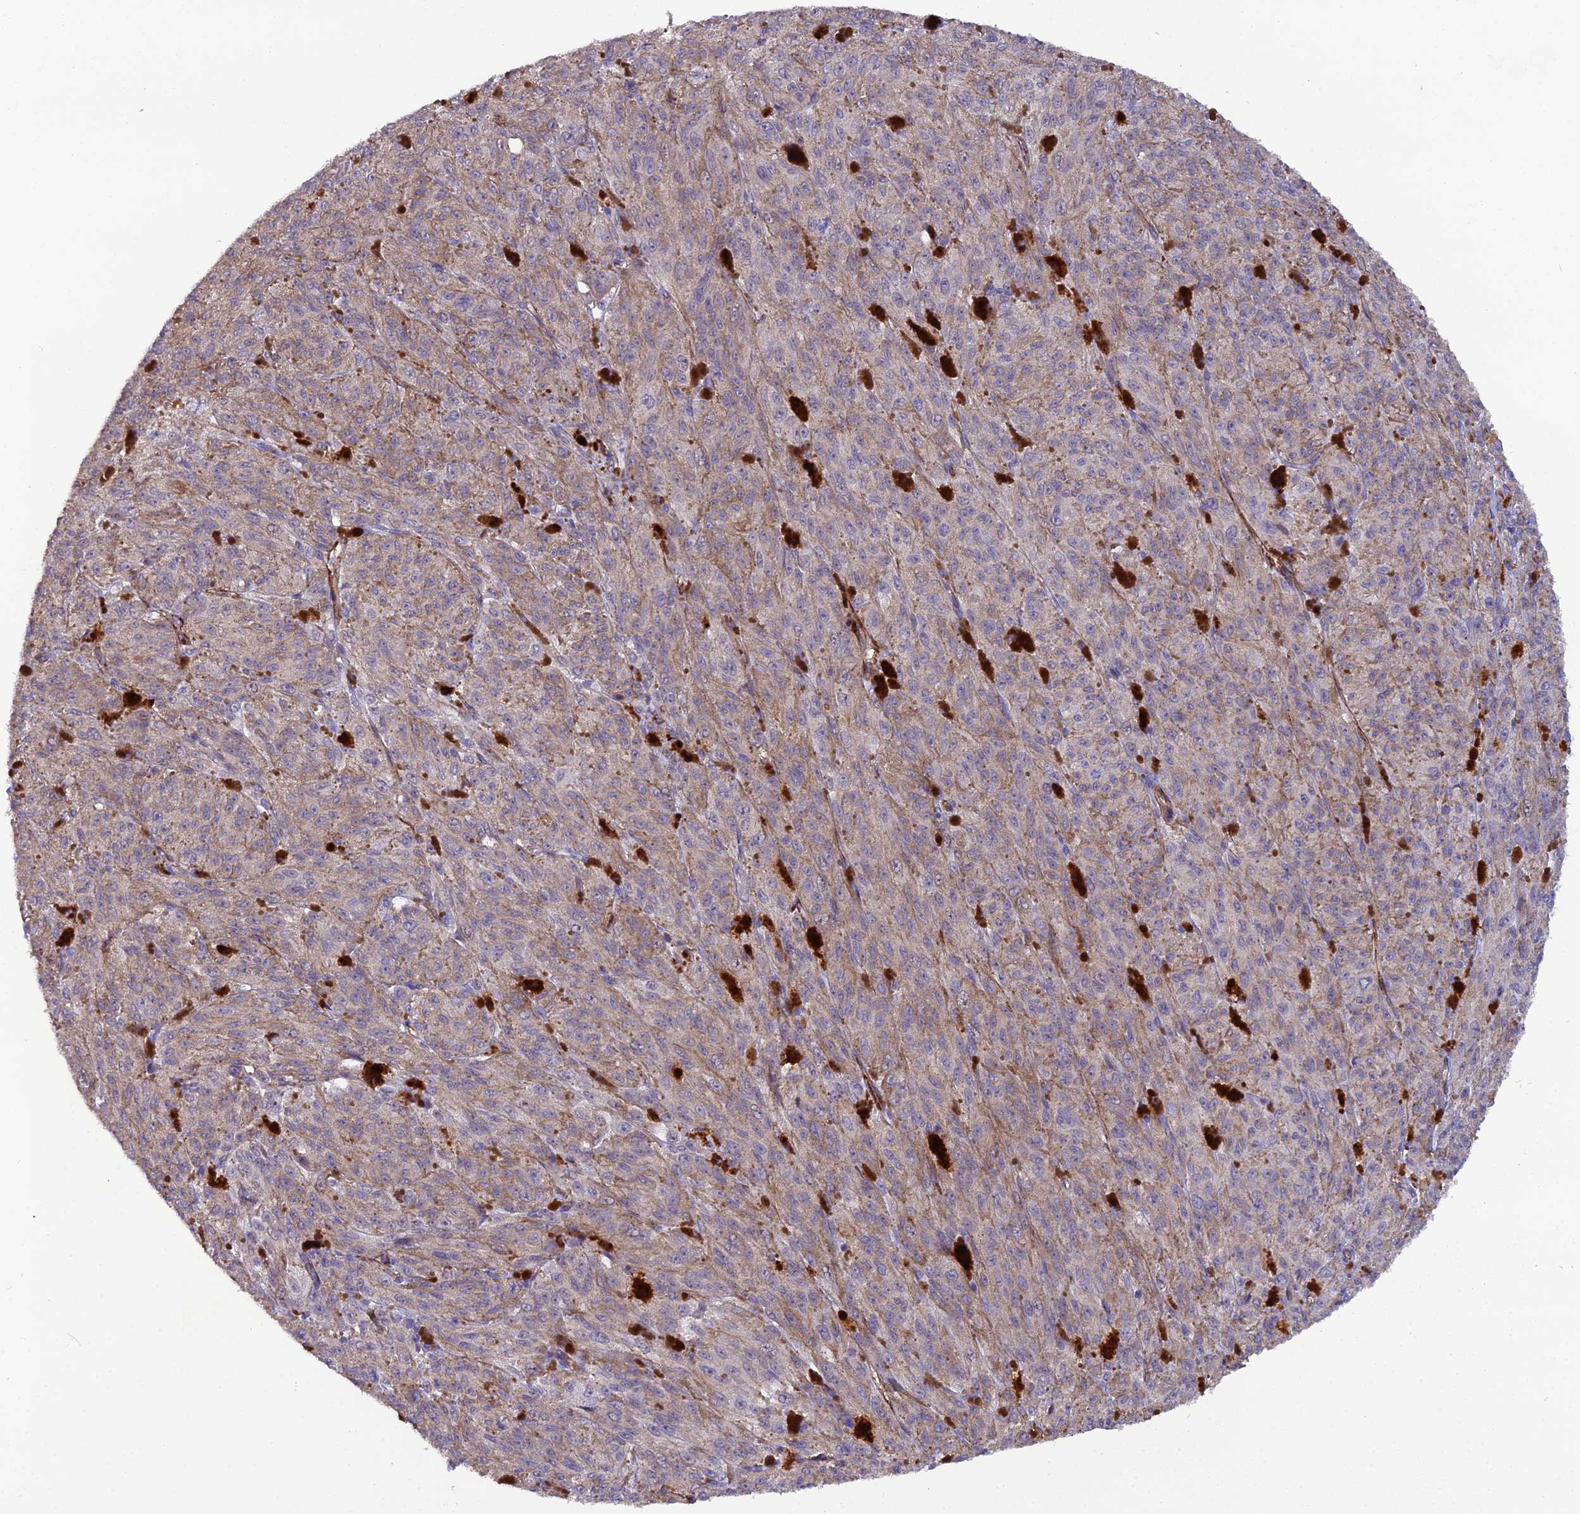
{"staining": {"intensity": "weak", "quantity": ">75%", "location": "cytoplasmic/membranous"}, "tissue": "melanoma", "cell_type": "Tumor cells", "image_type": "cancer", "snomed": [{"axis": "morphology", "description": "Malignant melanoma, NOS"}, {"axis": "topography", "description": "Skin"}], "caption": "A low amount of weak cytoplasmic/membranous expression is present in about >75% of tumor cells in melanoma tissue. (DAB IHC, brown staining for protein, blue staining for nuclei).", "gene": "CFAP47", "patient": {"sex": "female", "age": 52}}